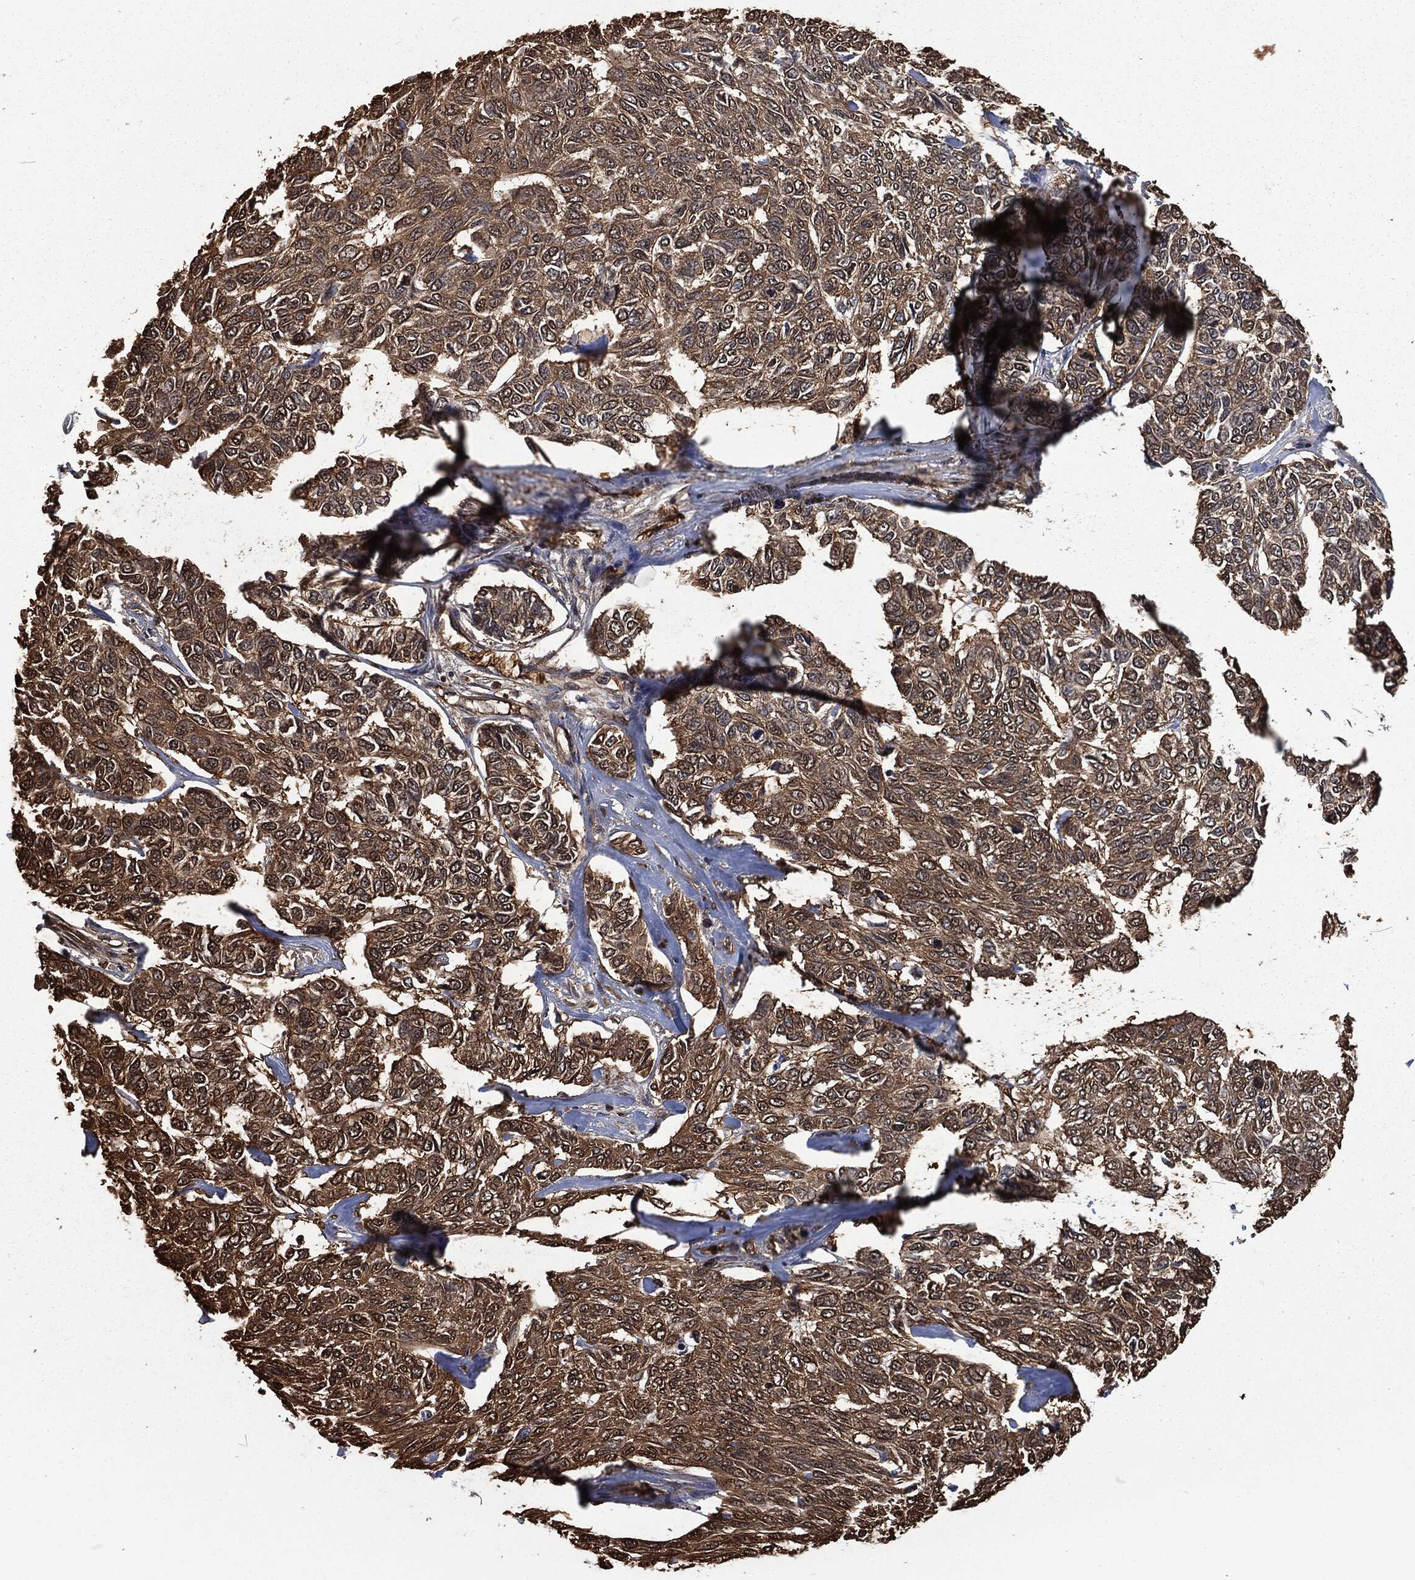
{"staining": {"intensity": "moderate", "quantity": ">75%", "location": "cytoplasmic/membranous"}, "tissue": "skin cancer", "cell_type": "Tumor cells", "image_type": "cancer", "snomed": [{"axis": "morphology", "description": "Basal cell carcinoma"}, {"axis": "topography", "description": "Skin"}], "caption": "Immunohistochemistry (IHC) staining of skin basal cell carcinoma, which demonstrates medium levels of moderate cytoplasmic/membranous positivity in about >75% of tumor cells indicating moderate cytoplasmic/membranous protein positivity. The staining was performed using DAB (brown) for protein detection and nuclei were counterstained in hematoxylin (blue).", "gene": "PRDX4", "patient": {"sex": "female", "age": 65}}